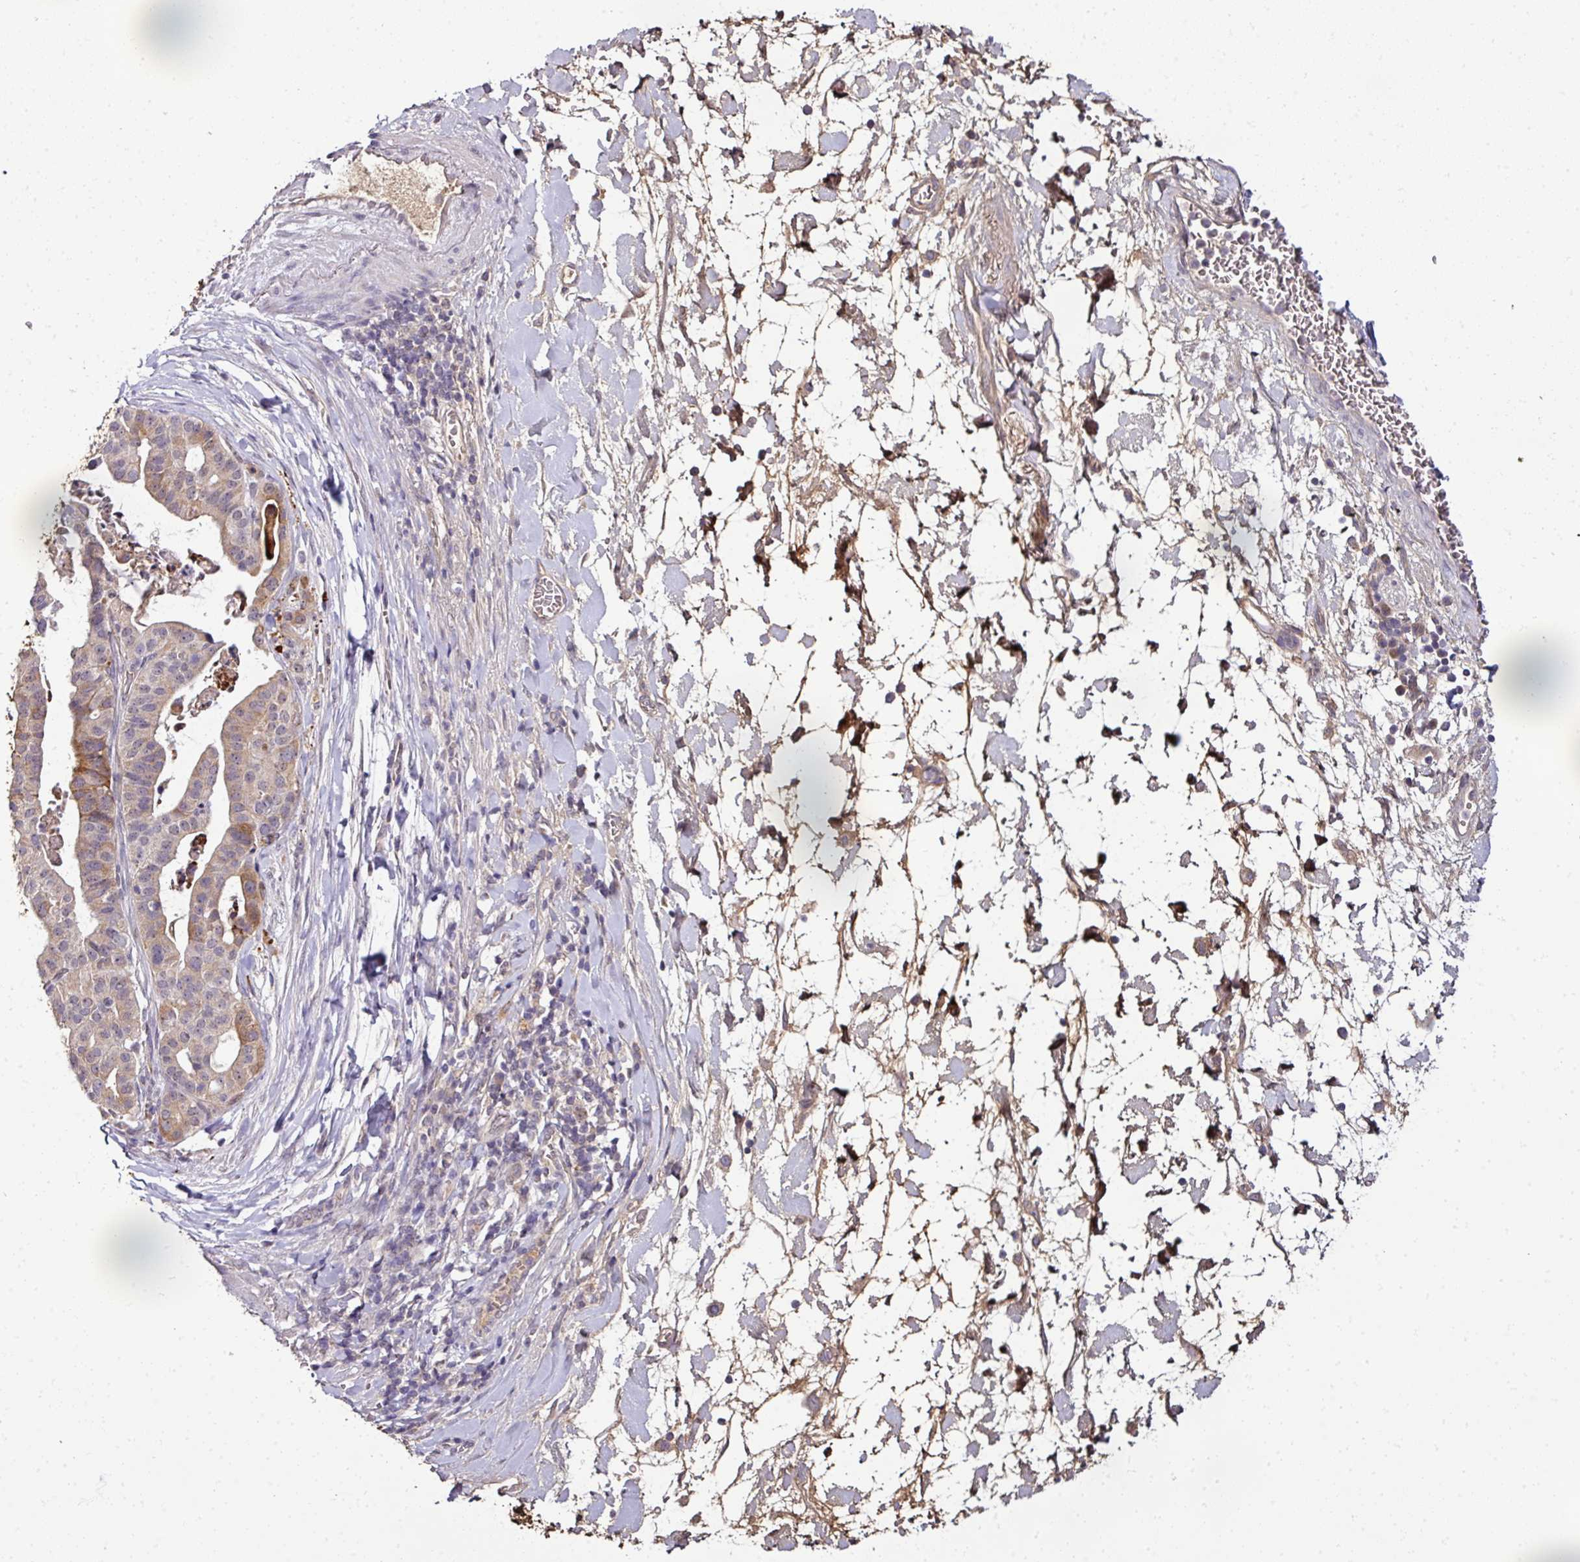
{"staining": {"intensity": "moderate", "quantity": "<25%", "location": "cytoplasmic/membranous"}, "tissue": "stomach cancer", "cell_type": "Tumor cells", "image_type": "cancer", "snomed": [{"axis": "morphology", "description": "Adenocarcinoma, NOS"}, {"axis": "topography", "description": "Stomach"}], "caption": "A brown stain labels moderate cytoplasmic/membranous positivity of a protein in adenocarcinoma (stomach) tumor cells. (DAB (3,3'-diaminobenzidine) IHC, brown staining for protein, blue staining for nuclei).", "gene": "NAPSA", "patient": {"sex": "male", "age": 48}}